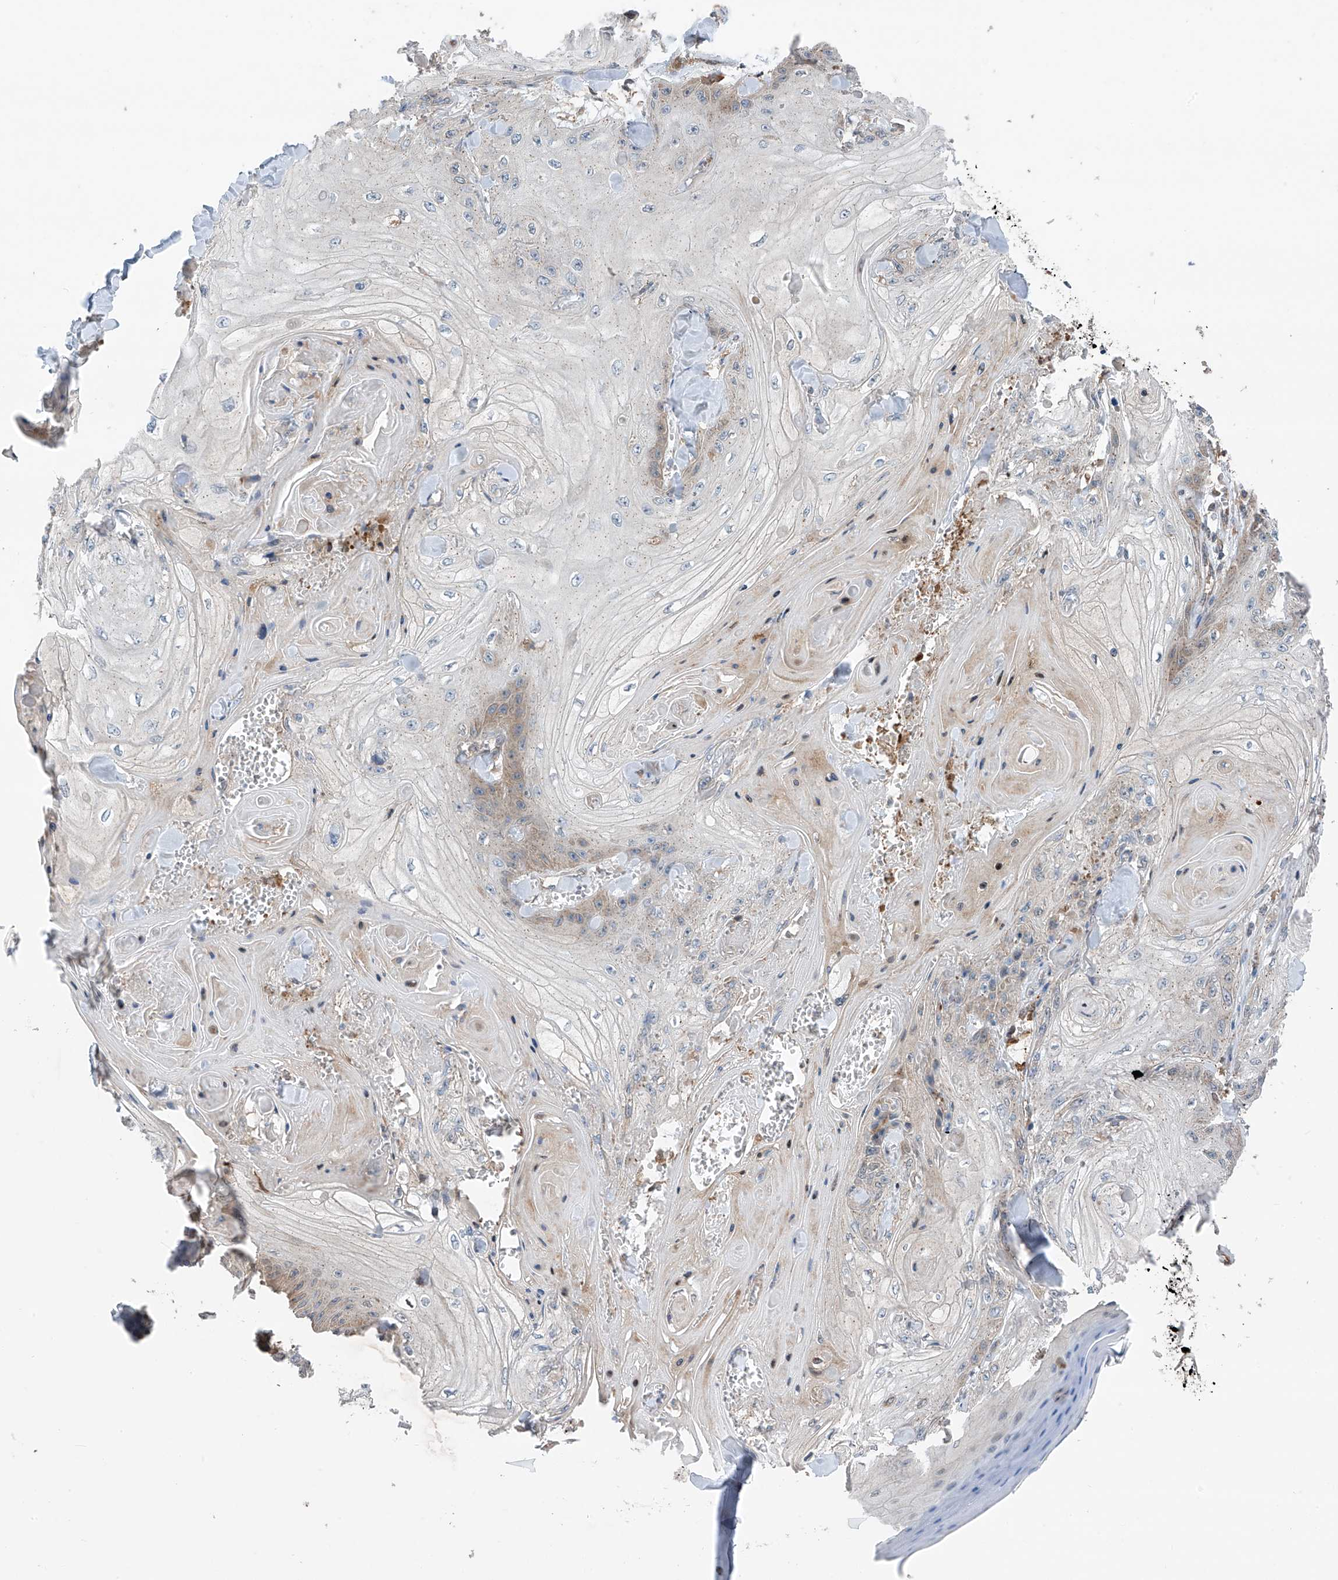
{"staining": {"intensity": "weak", "quantity": "25%-75%", "location": "cytoplasmic/membranous"}, "tissue": "skin cancer", "cell_type": "Tumor cells", "image_type": "cancer", "snomed": [{"axis": "morphology", "description": "Squamous cell carcinoma, NOS"}, {"axis": "topography", "description": "Skin"}], "caption": "Weak cytoplasmic/membranous staining is appreciated in about 25%-75% of tumor cells in skin cancer. (DAB (3,3'-diaminobenzidine) IHC, brown staining for protein, blue staining for nuclei).", "gene": "CHPF", "patient": {"sex": "male", "age": 74}}